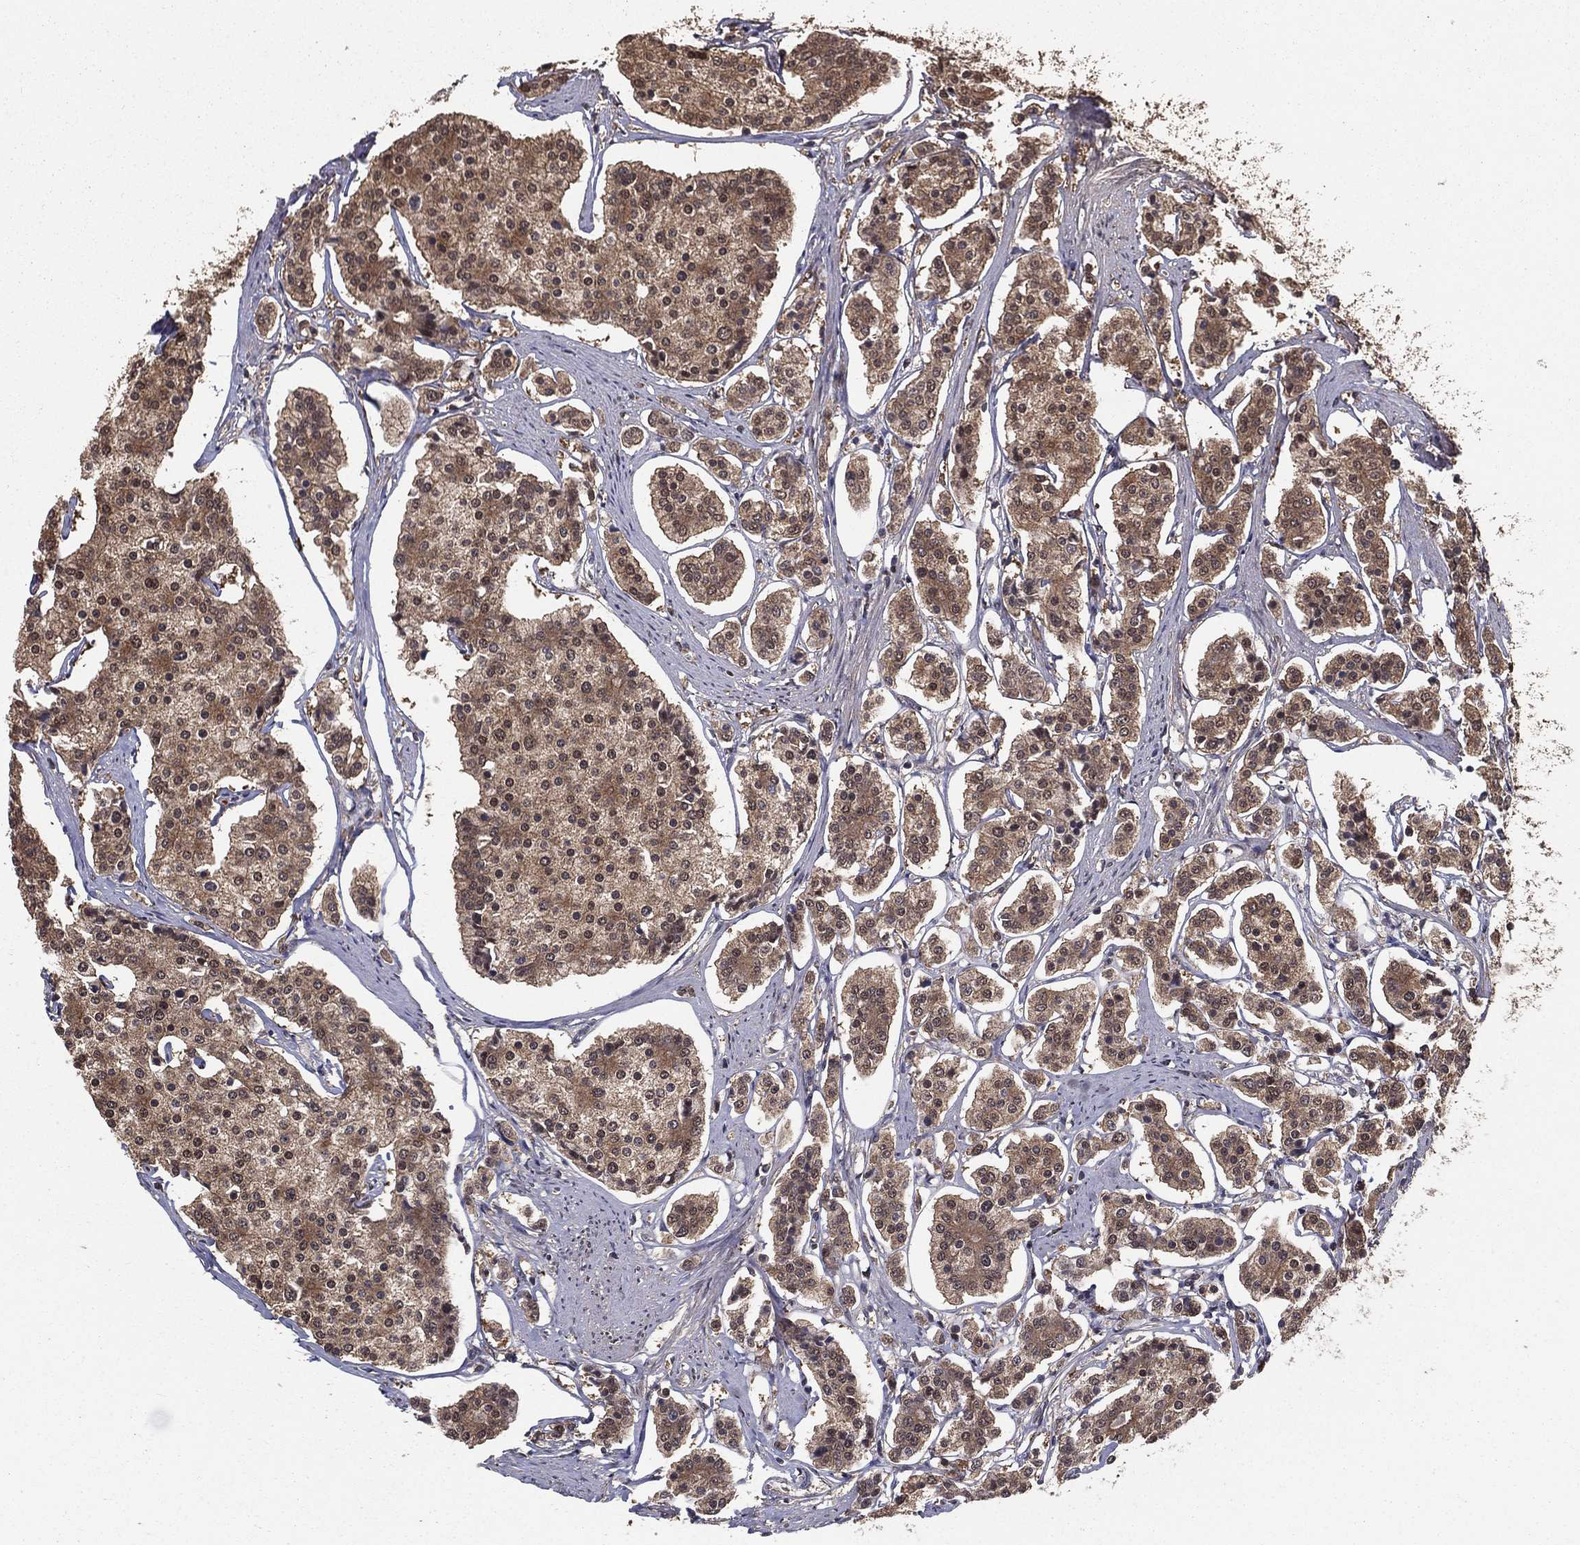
{"staining": {"intensity": "weak", "quantity": ">75%", "location": "cytoplasmic/membranous"}, "tissue": "carcinoid", "cell_type": "Tumor cells", "image_type": "cancer", "snomed": [{"axis": "morphology", "description": "Carcinoid, malignant, NOS"}, {"axis": "topography", "description": "Small intestine"}], "caption": "IHC of malignant carcinoid shows low levels of weak cytoplasmic/membranous staining in approximately >75% of tumor cells.", "gene": "CARM1", "patient": {"sex": "female", "age": 65}}